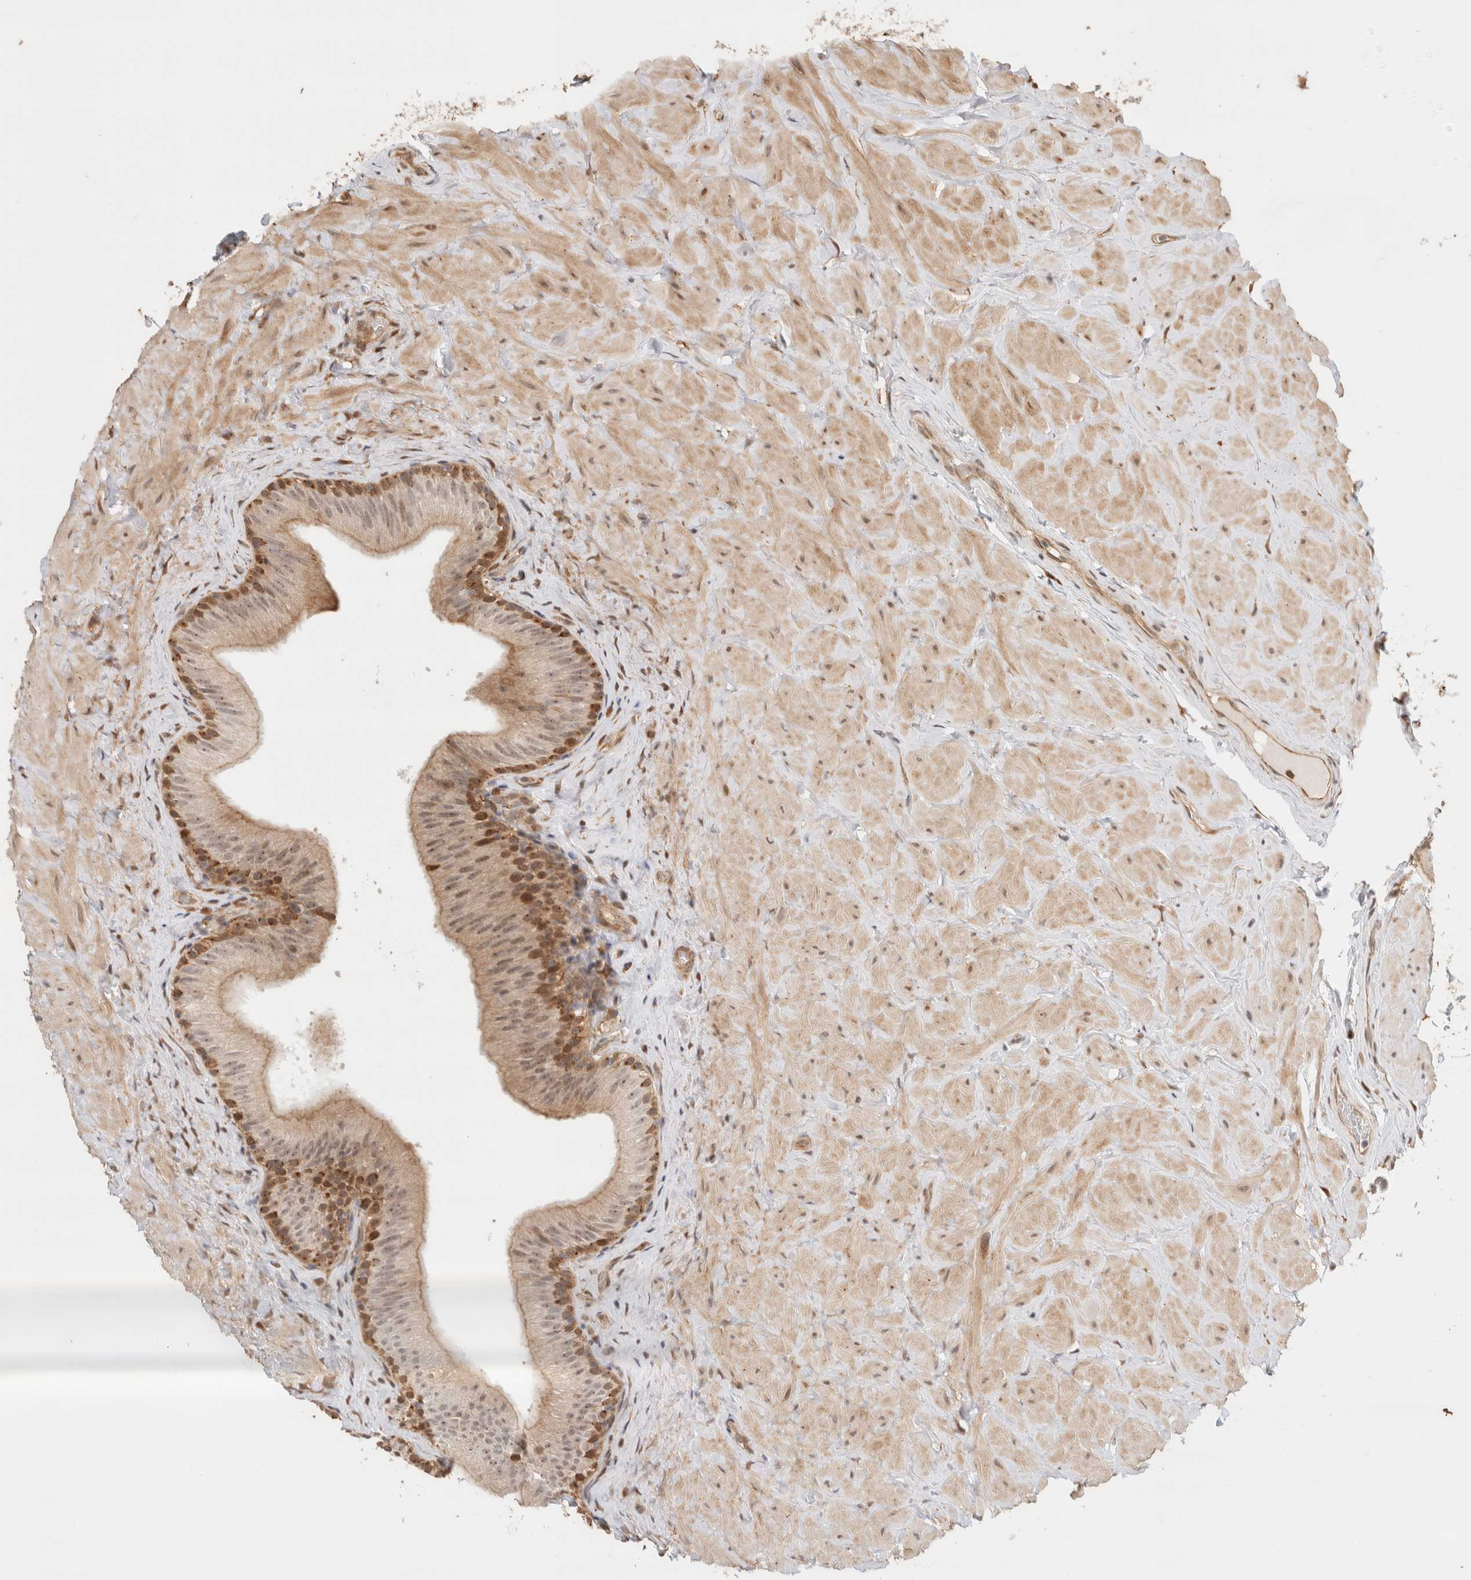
{"staining": {"intensity": "moderate", "quantity": "25%-75%", "location": "cytoplasmic/membranous"}, "tissue": "epididymis", "cell_type": "Glandular cells", "image_type": "normal", "snomed": [{"axis": "morphology", "description": "Normal tissue, NOS"}, {"axis": "topography", "description": "Vascular tissue"}, {"axis": "topography", "description": "Epididymis"}], "caption": "IHC micrograph of normal epididymis stained for a protein (brown), which reveals medium levels of moderate cytoplasmic/membranous positivity in approximately 25%-75% of glandular cells.", "gene": "OTUD6B", "patient": {"sex": "male", "age": 49}}